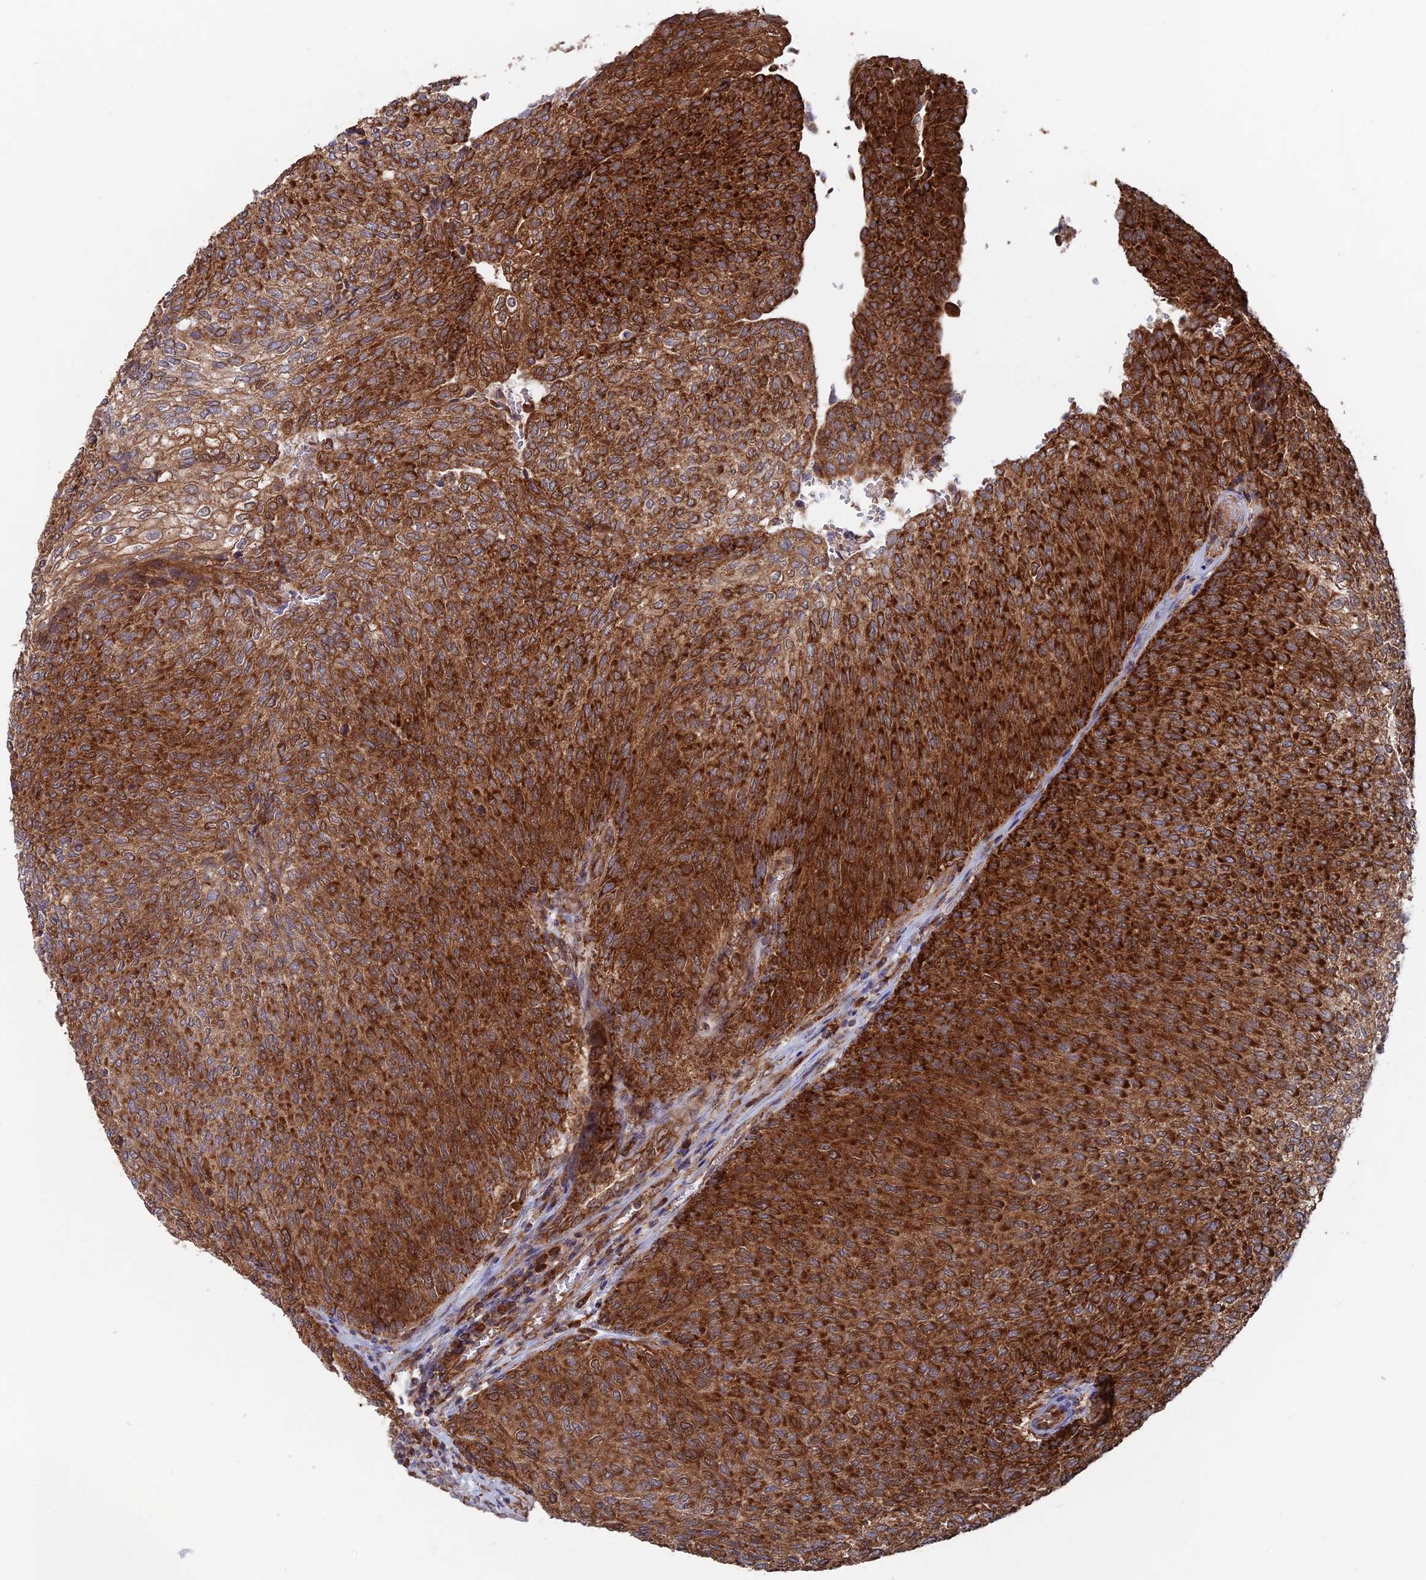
{"staining": {"intensity": "strong", "quantity": ">75%", "location": "cytoplasmic/membranous"}, "tissue": "urothelial cancer", "cell_type": "Tumor cells", "image_type": "cancer", "snomed": [{"axis": "morphology", "description": "Urothelial carcinoma, Low grade"}, {"axis": "topography", "description": "Urinary bladder"}], "caption": "This is an image of immunohistochemistry staining of urothelial cancer, which shows strong positivity in the cytoplasmic/membranous of tumor cells.", "gene": "DTYMK", "patient": {"sex": "female", "age": 79}}